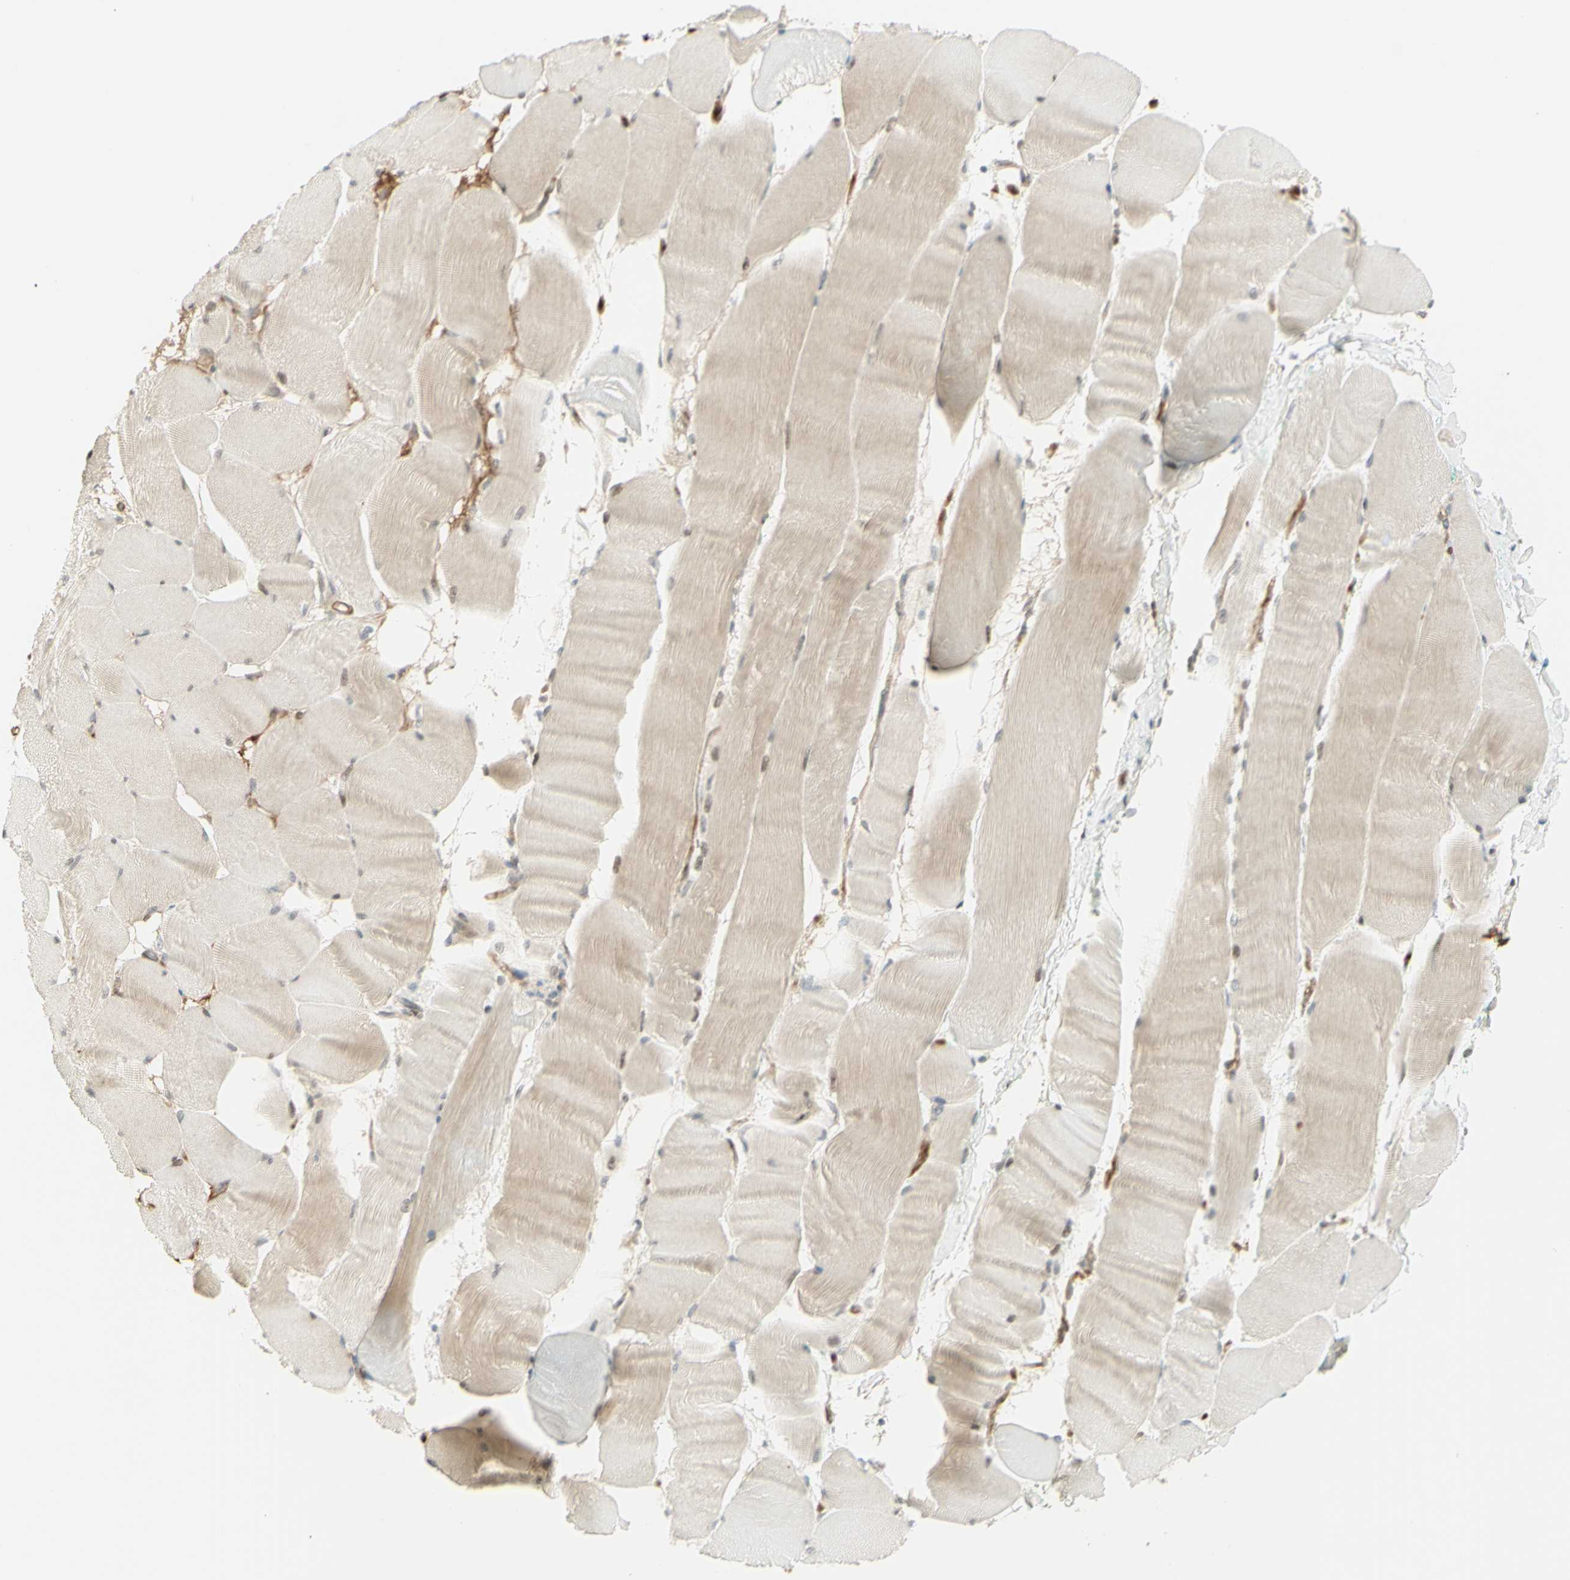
{"staining": {"intensity": "weak", "quantity": "<25%", "location": "cytoplasmic/membranous,nuclear"}, "tissue": "skeletal muscle", "cell_type": "Myocytes", "image_type": "normal", "snomed": [{"axis": "morphology", "description": "Normal tissue, NOS"}, {"axis": "morphology", "description": "Squamous cell carcinoma, NOS"}, {"axis": "topography", "description": "Skeletal muscle"}], "caption": "A photomicrograph of skeletal muscle stained for a protein exhibits no brown staining in myocytes. (Brightfield microscopy of DAB (3,3'-diaminobenzidine) immunohistochemistry (IHC) at high magnification).", "gene": "ANGPT2", "patient": {"sex": "male", "age": 51}}